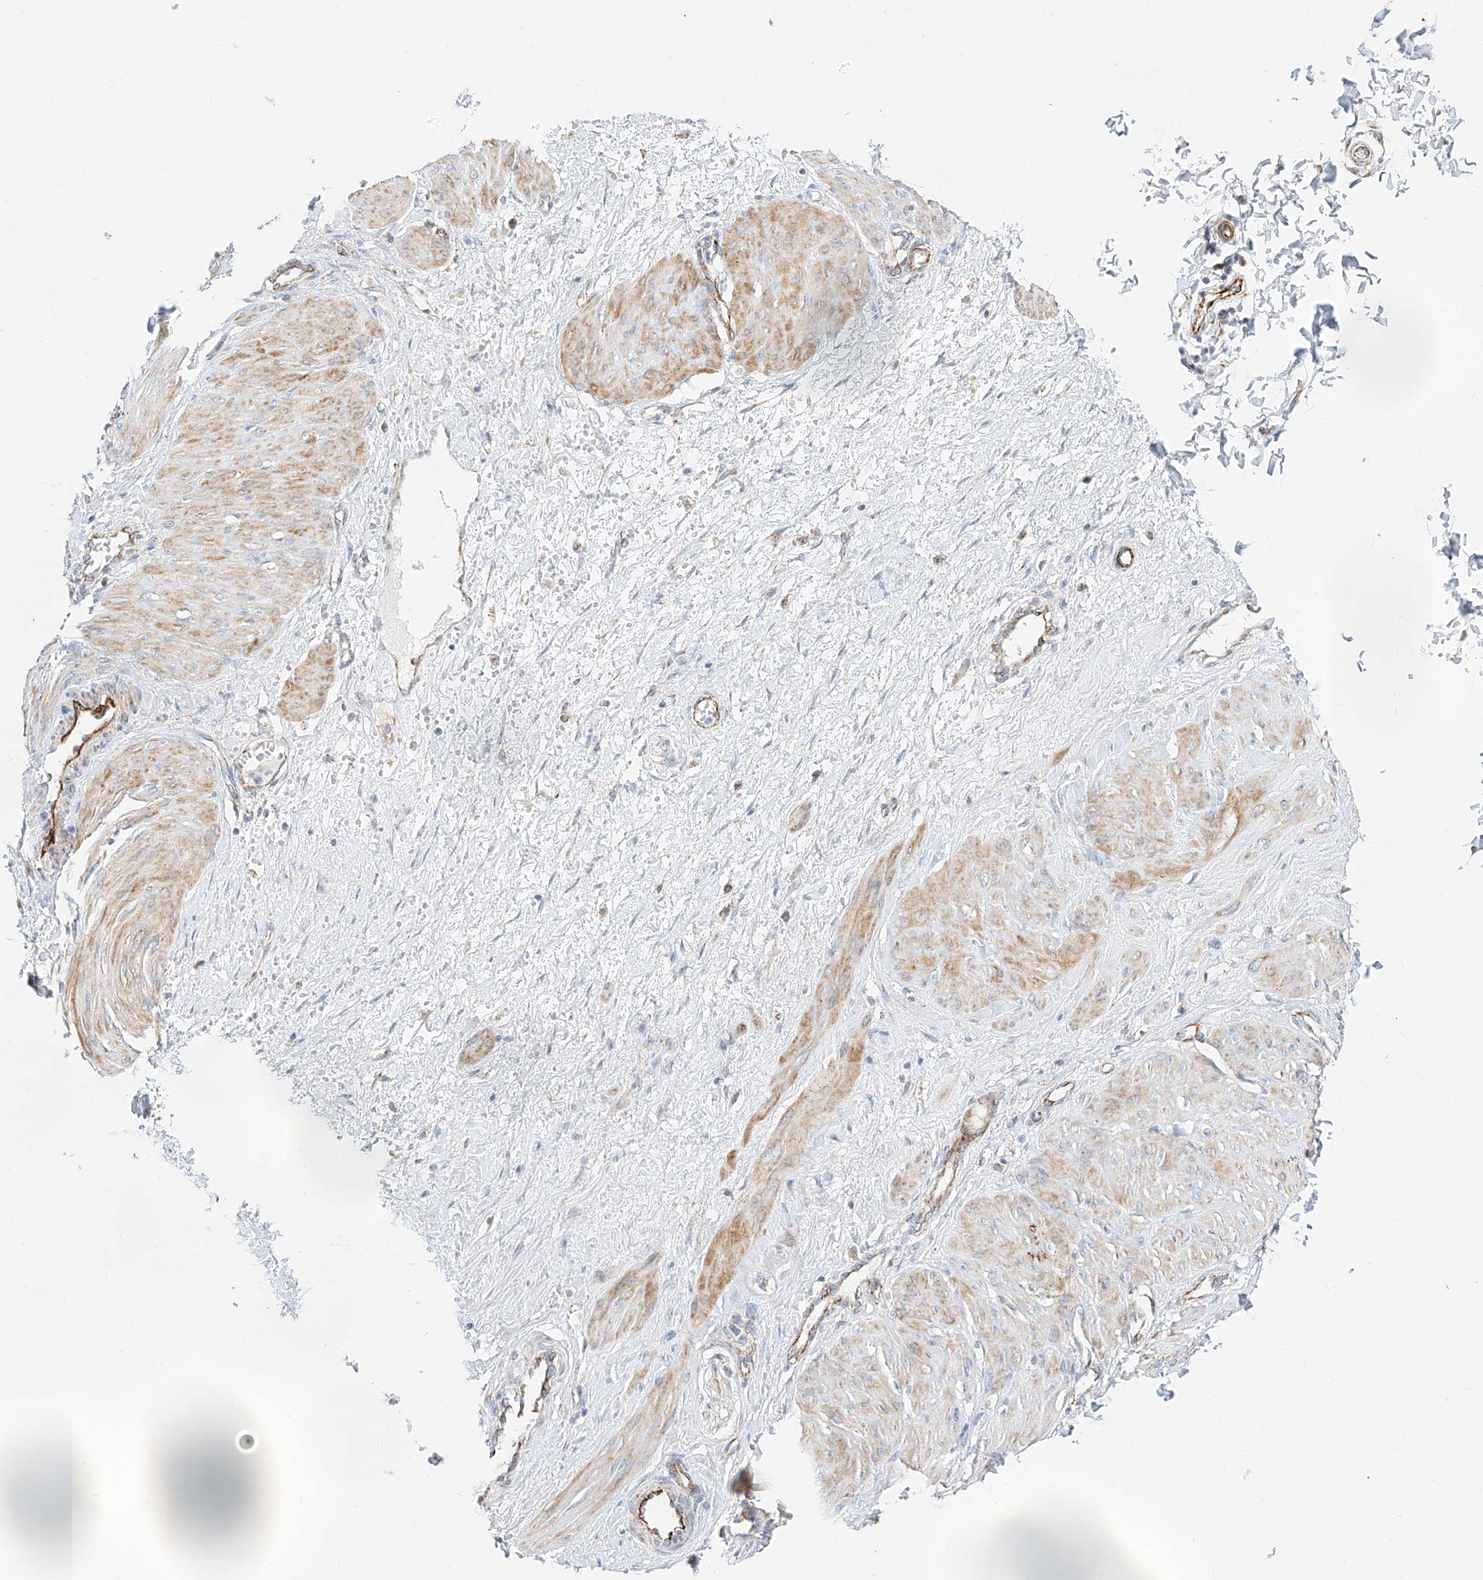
{"staining": {"intensity": "moderate", "quantity": ">75%", "location": "cytoplasmic/membranous"}, "tissue": "smooth muscle", "cell_type": "Smooth muscle cells", "image_type": "normal", "snomed": [{"axis": "morphology", "description": "Normal tissue, NOS"}, {"axis": "topography", "description": "Endometrium"}], "caption": "Human smooth muscle stained with a brown dye shows moderate cytoplasmic/membranous positive expression in about >75% of smooth muscle cells.", "gene": "CST9", "patient": {"sex": "female", "age": 33}}